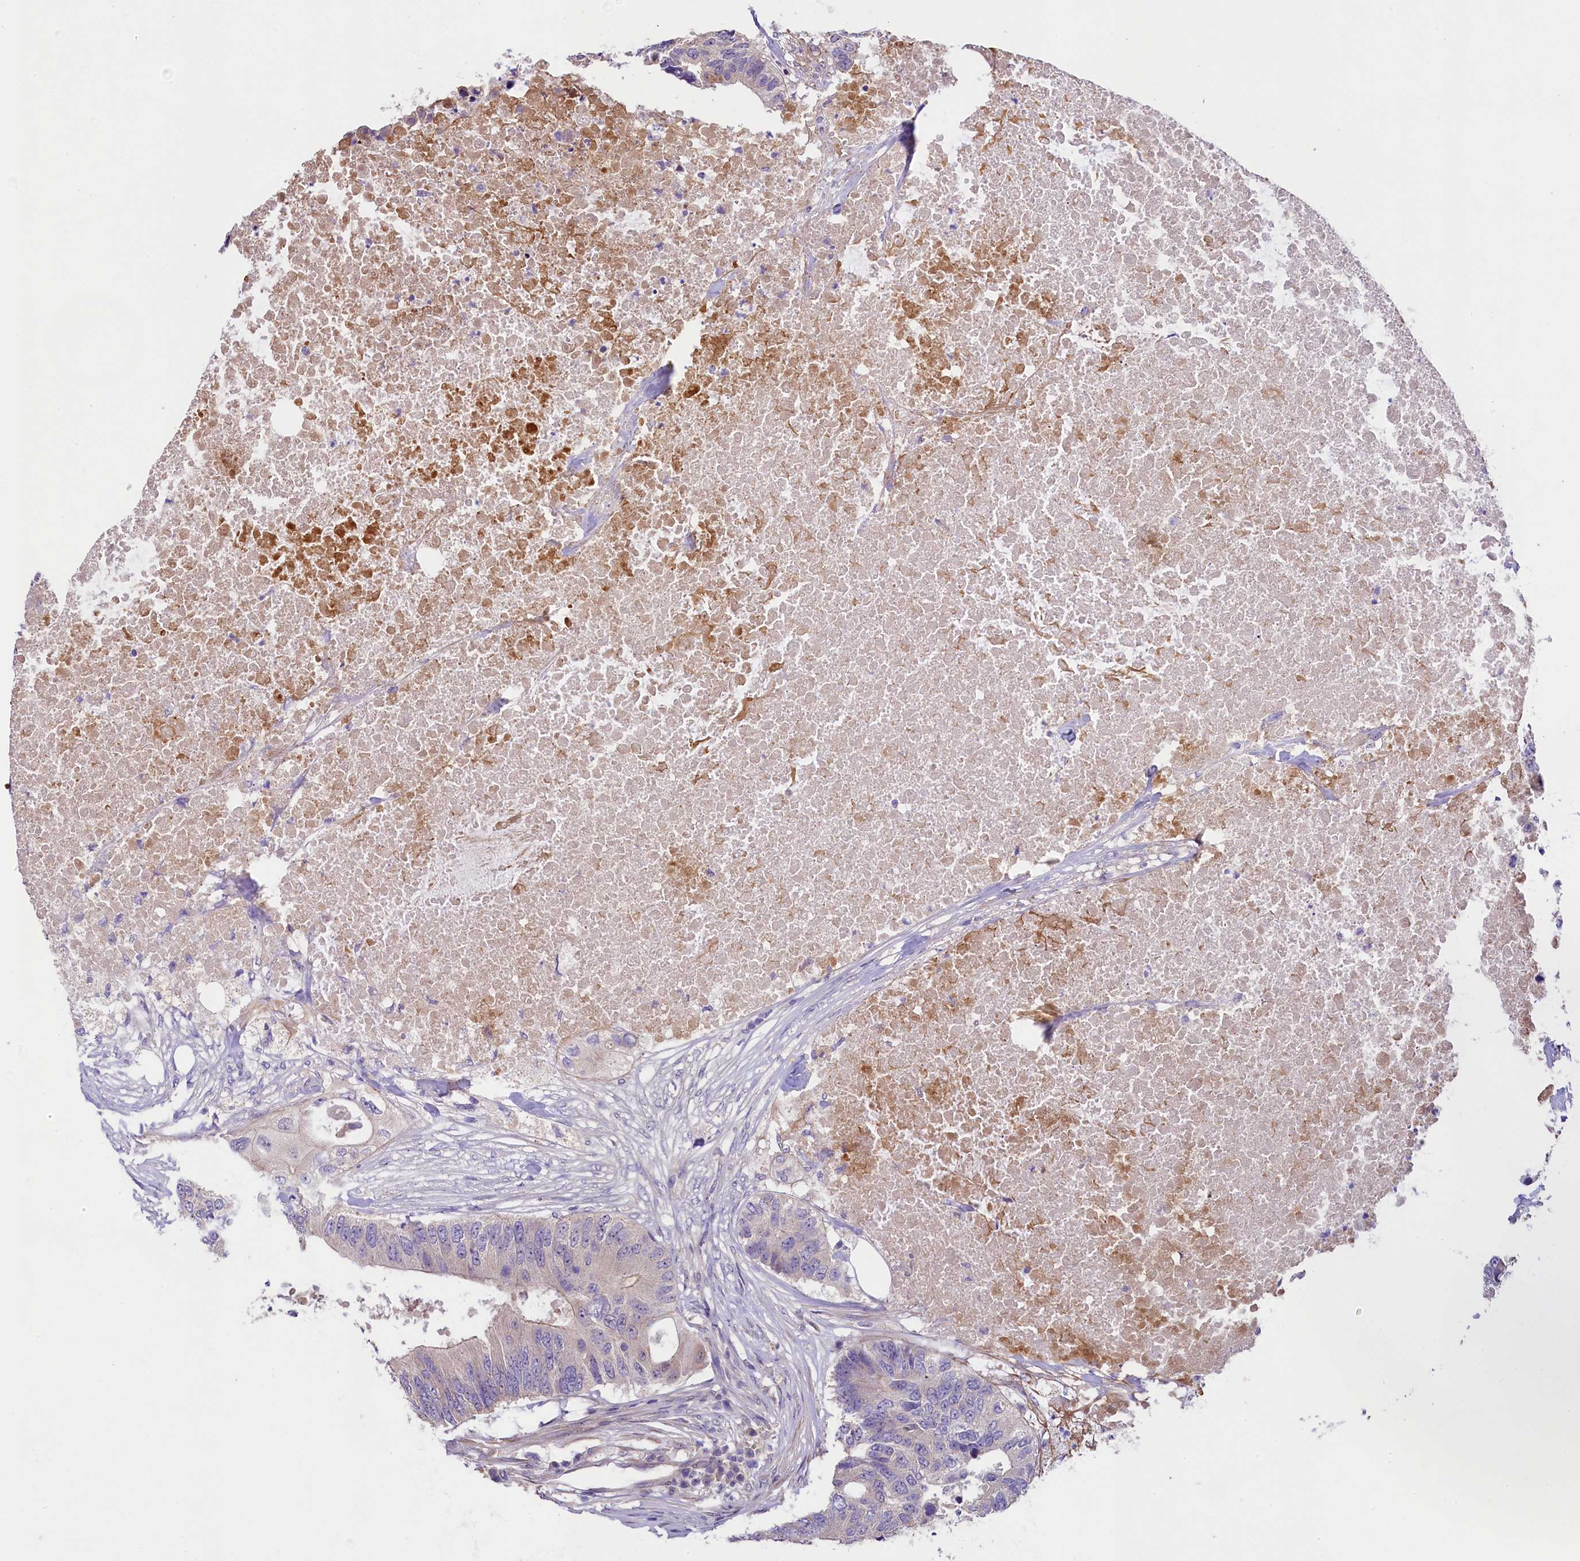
{"staining": {"intensity": "negative", "quantity": "none", "location": "none"}, "tissue": "colorectal cancer", "cell_type": "Tumor cells", "image_type": "cancer", "snomed": [{"axis": "morphology", "description": "Adenocarcinoma, NOS"}, {"axis": "topography", "description": "Colon"}], "caption": "IHC image of neoplastic tissue: human colorectal cancer (adenocarcinoma) stained with DAB displays no significant protein expression in tumor cells.", "gene": "UBXN6", "patient": {"sex": "male", "age": 71}}